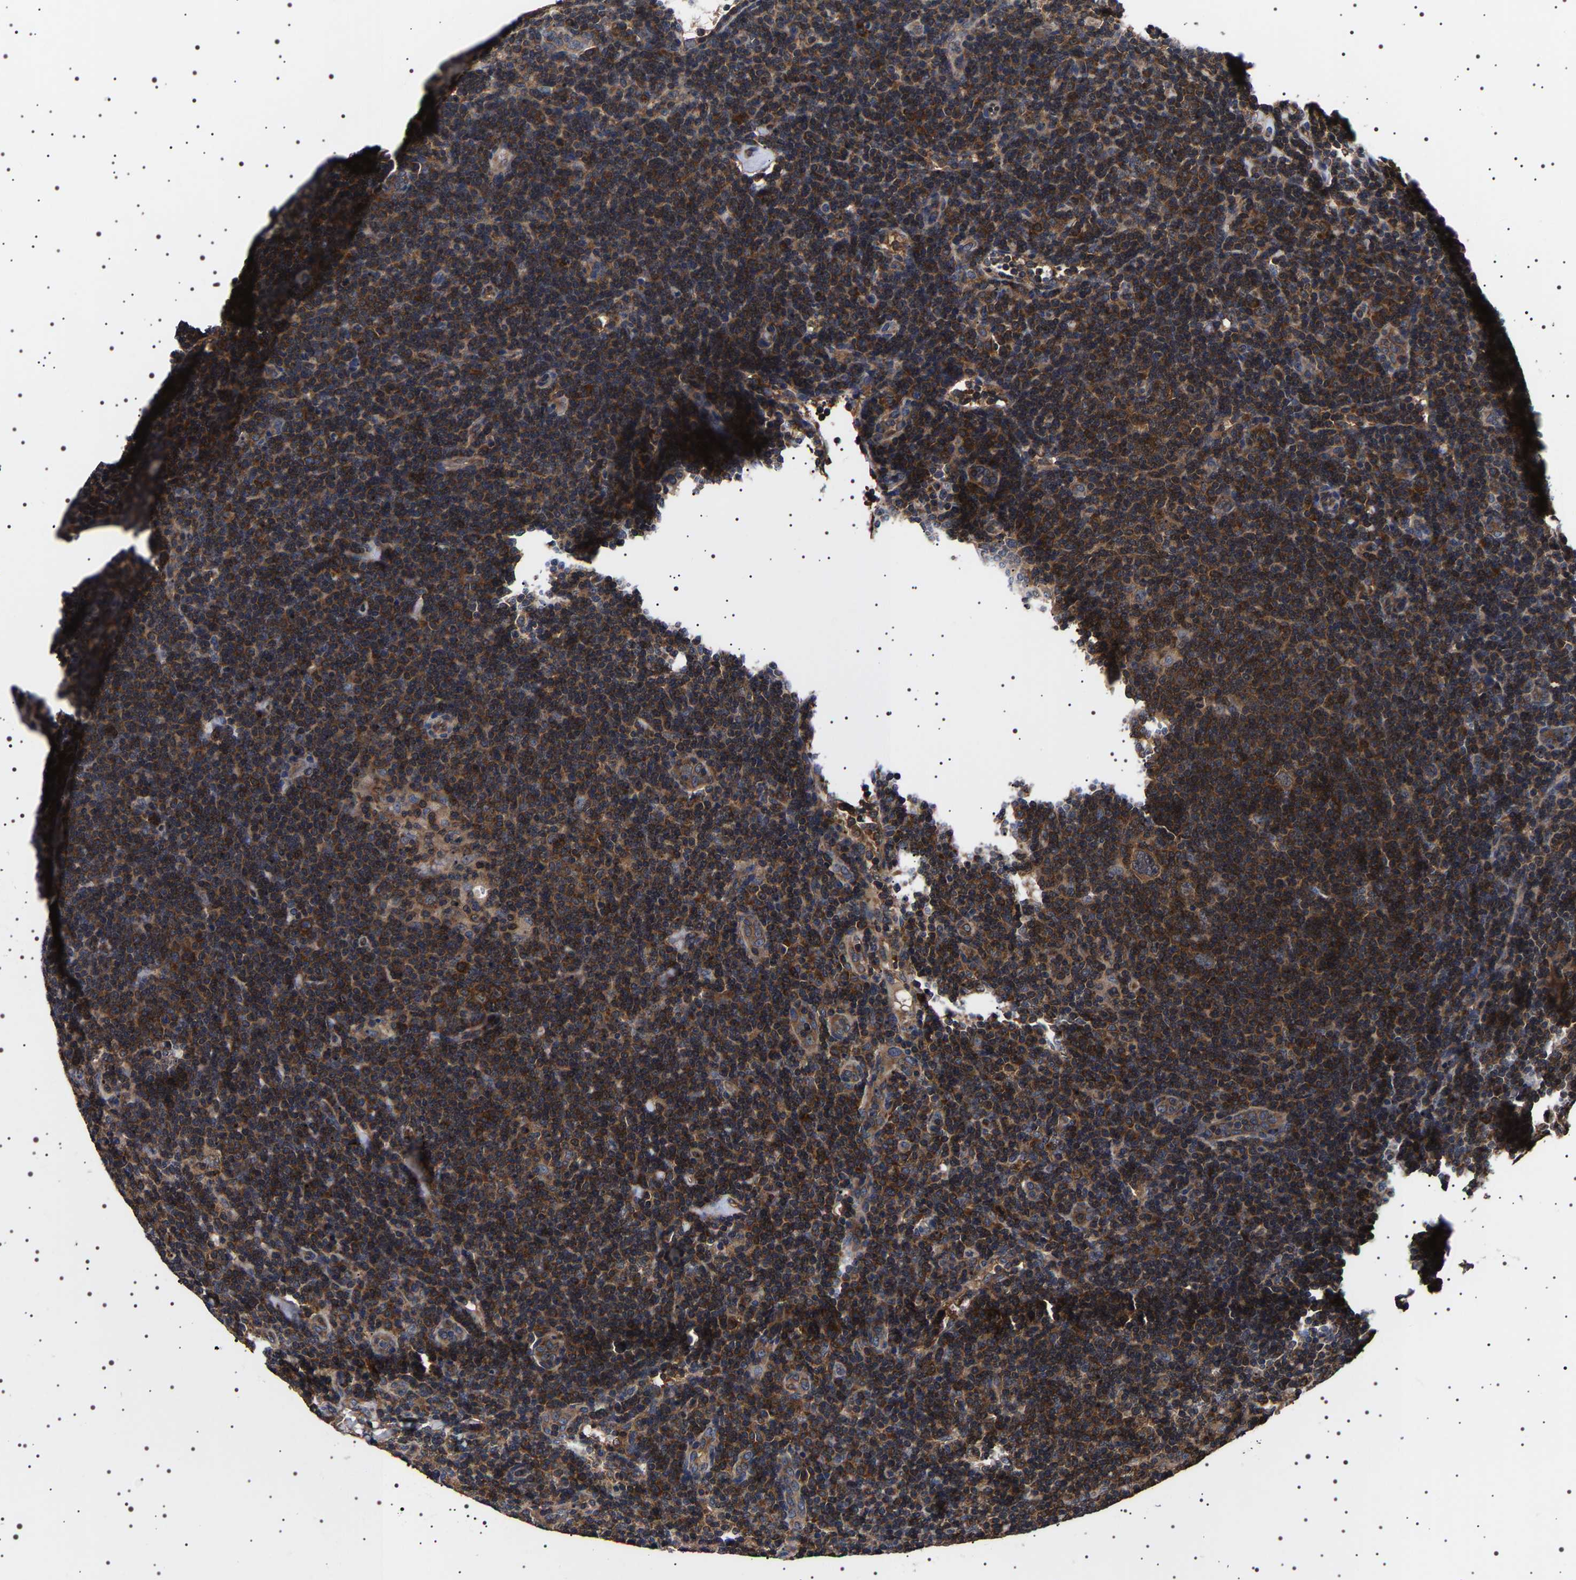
{"staining": {"intensity": "strong", "quantity": "25%-75%", "location": "cytoplasmic/membranous"}, "tissue": "lymphoma", "cell_type": "Tumor cells", "image_type": "cancer", "snomed": [{"axis": "morphology", "description": "Hodgkin's disease, NOS"}, {"axis": "topography", "description": "Lymph node"}], "caption": "Protein staining of lymphoma tissue exhibits strong cytoplasmic/membranous positivity in about 25%-75% of tumor cells. (Stains: DAB in brown, nuclei in blue, Microscopy: brightfield microscopy at high magnification).", "gene": "DARS1", "patient": {"sex": "female", "age": 57}}